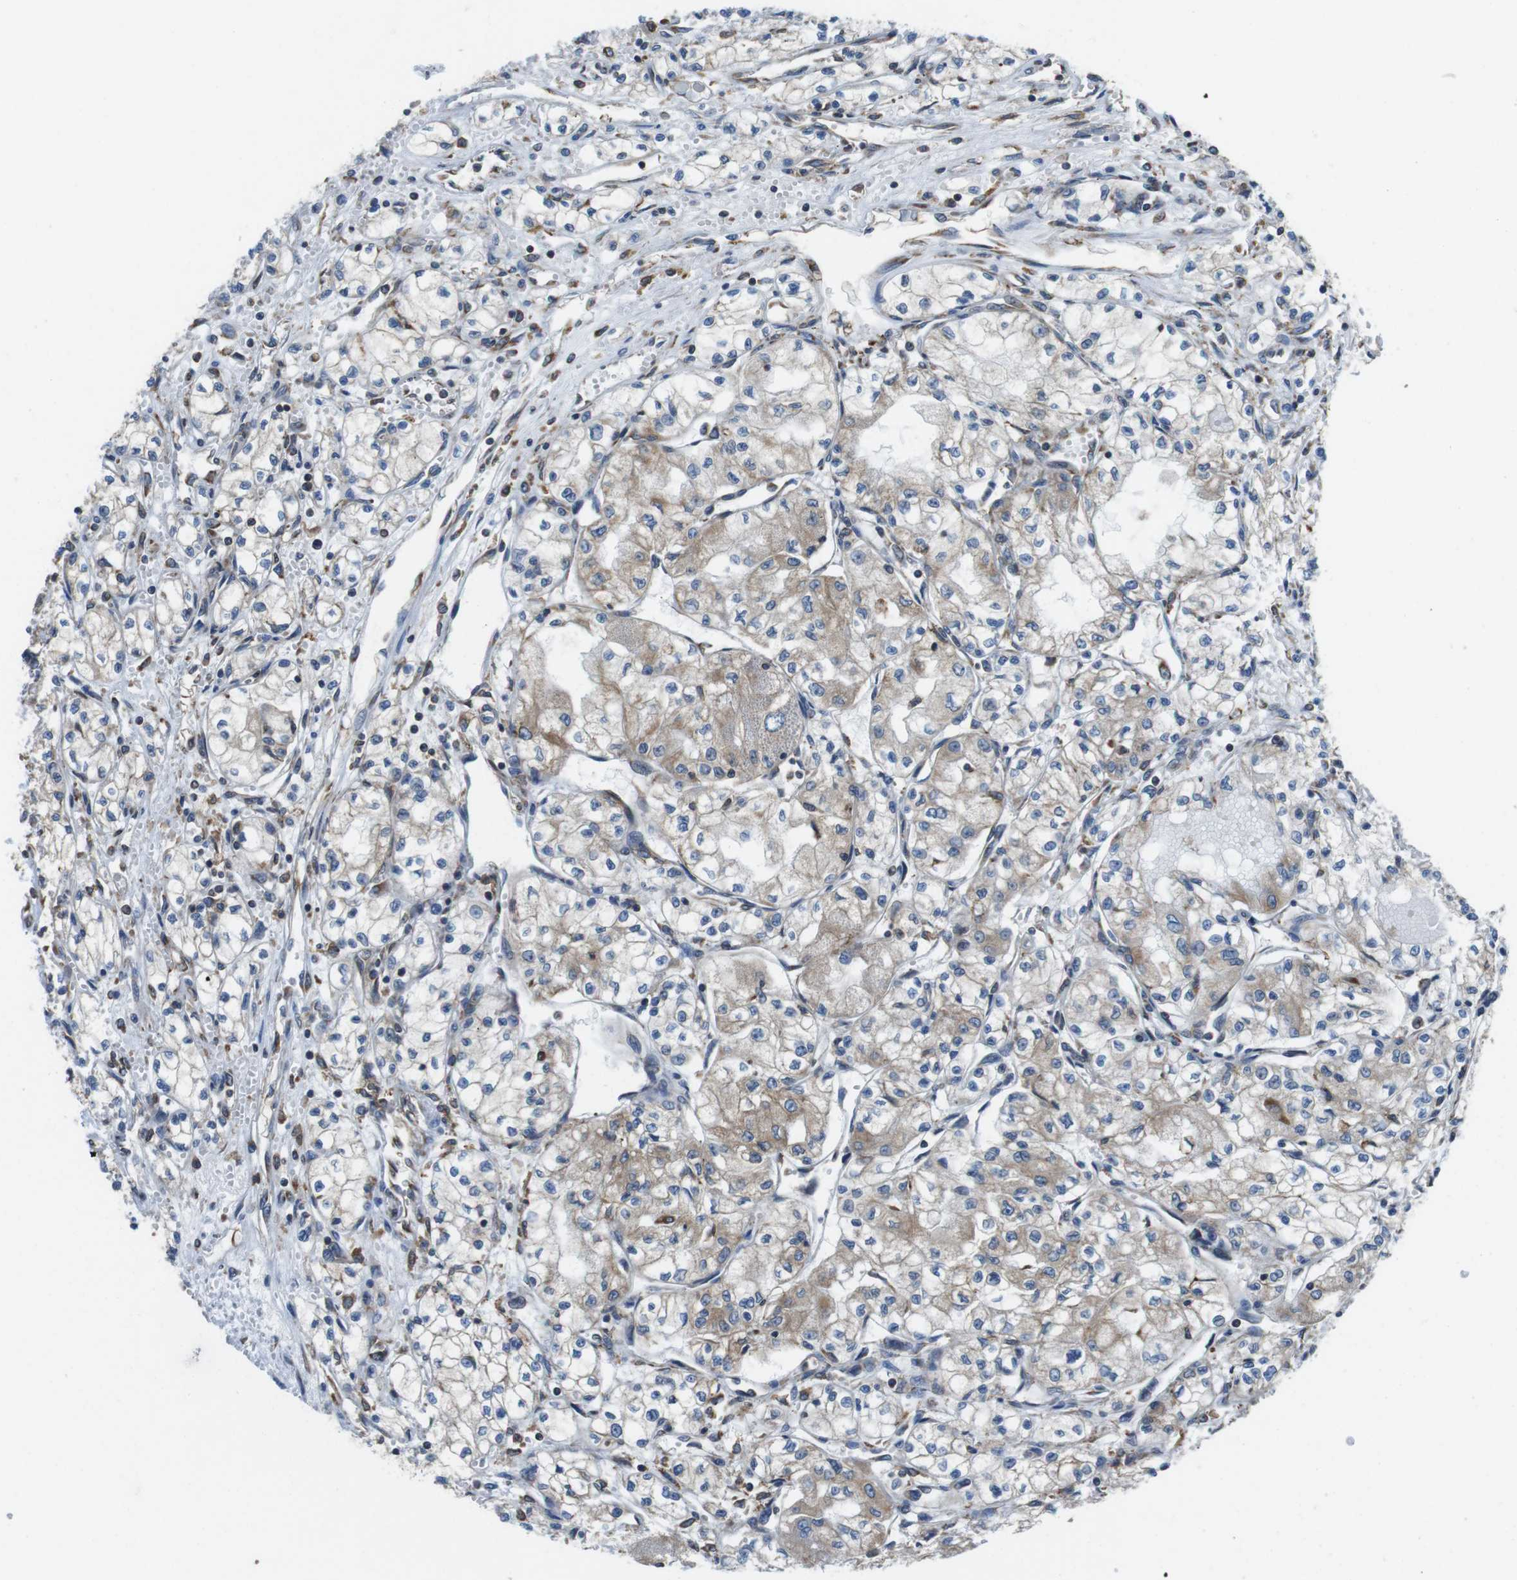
{"staining": {"intensity": "weak", "quantity": "25%-75%", "location": "cytoplasmic/membranous"}, "tissue": "renal cancer", "cell_type": "Tumor cells", "image_type": "cancer", "snomed": [{"axis": "morphology", "description": "Normal tissue, NOS"}, {"axis": "morphology", "description": "Adenocarcinoma, NOS"}, {"axis": "topography", "description": "Kidney"}], "caption": "This is a photomicrograph of immunohistochemistry staining of adenocarcinoma (renal), which shows weak expression in the cytoplasmic/membranous of tumor cells.", "gene": "UGGT1", "patient": {"sex": "male", "age": 59}}